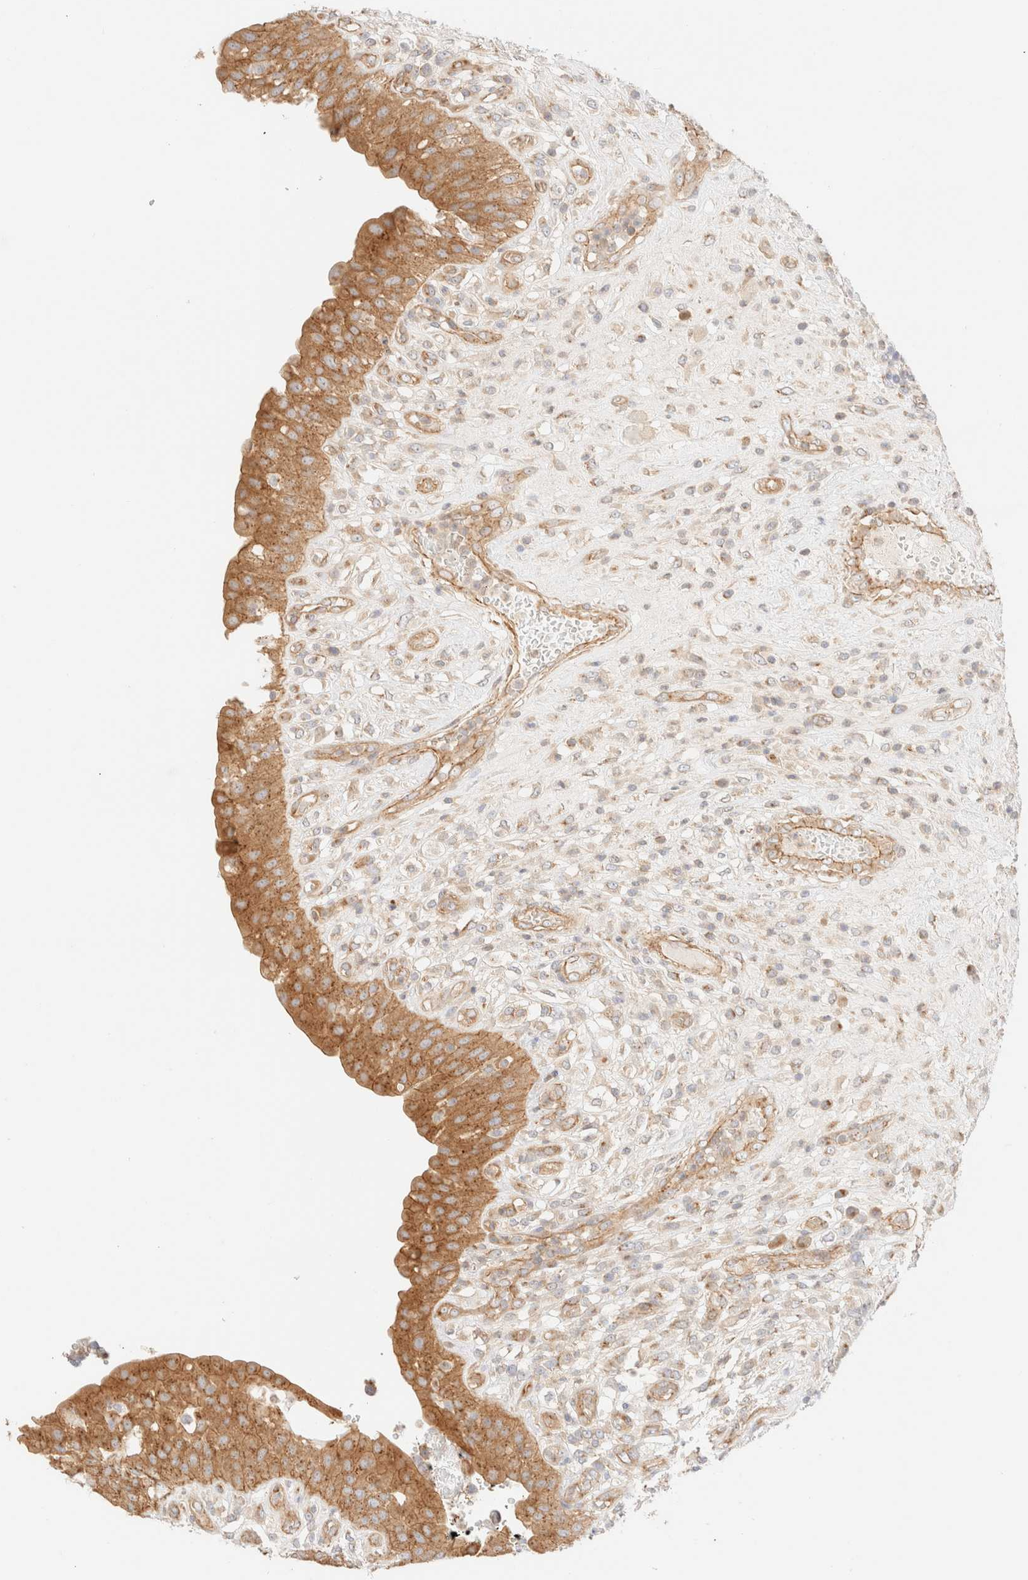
{"staining": {"intensity": "moderate", "quantity": ">75%", "location": "cytoplasmic/membranous"}, "tissue": "urinary bladder", "cell_type": "Urothelial cells", "image_type": "normal", "snomed": [{"axis": "morphology", "description": "Normal tissue, NOS"}, {"axis": "topography", "description": "Urinary bladder"}], "caption": "Moderate cytoplasmic/membranous expression is identified in about >75% of urothelial cells in unremarkable urinary bladder. Using DAB (brown) and hematoxylin (blue) stains, captured at high magnification using brightfield microscopy.", "gene": "MYO10", "patient": {"sex": "female", "age": 62}}